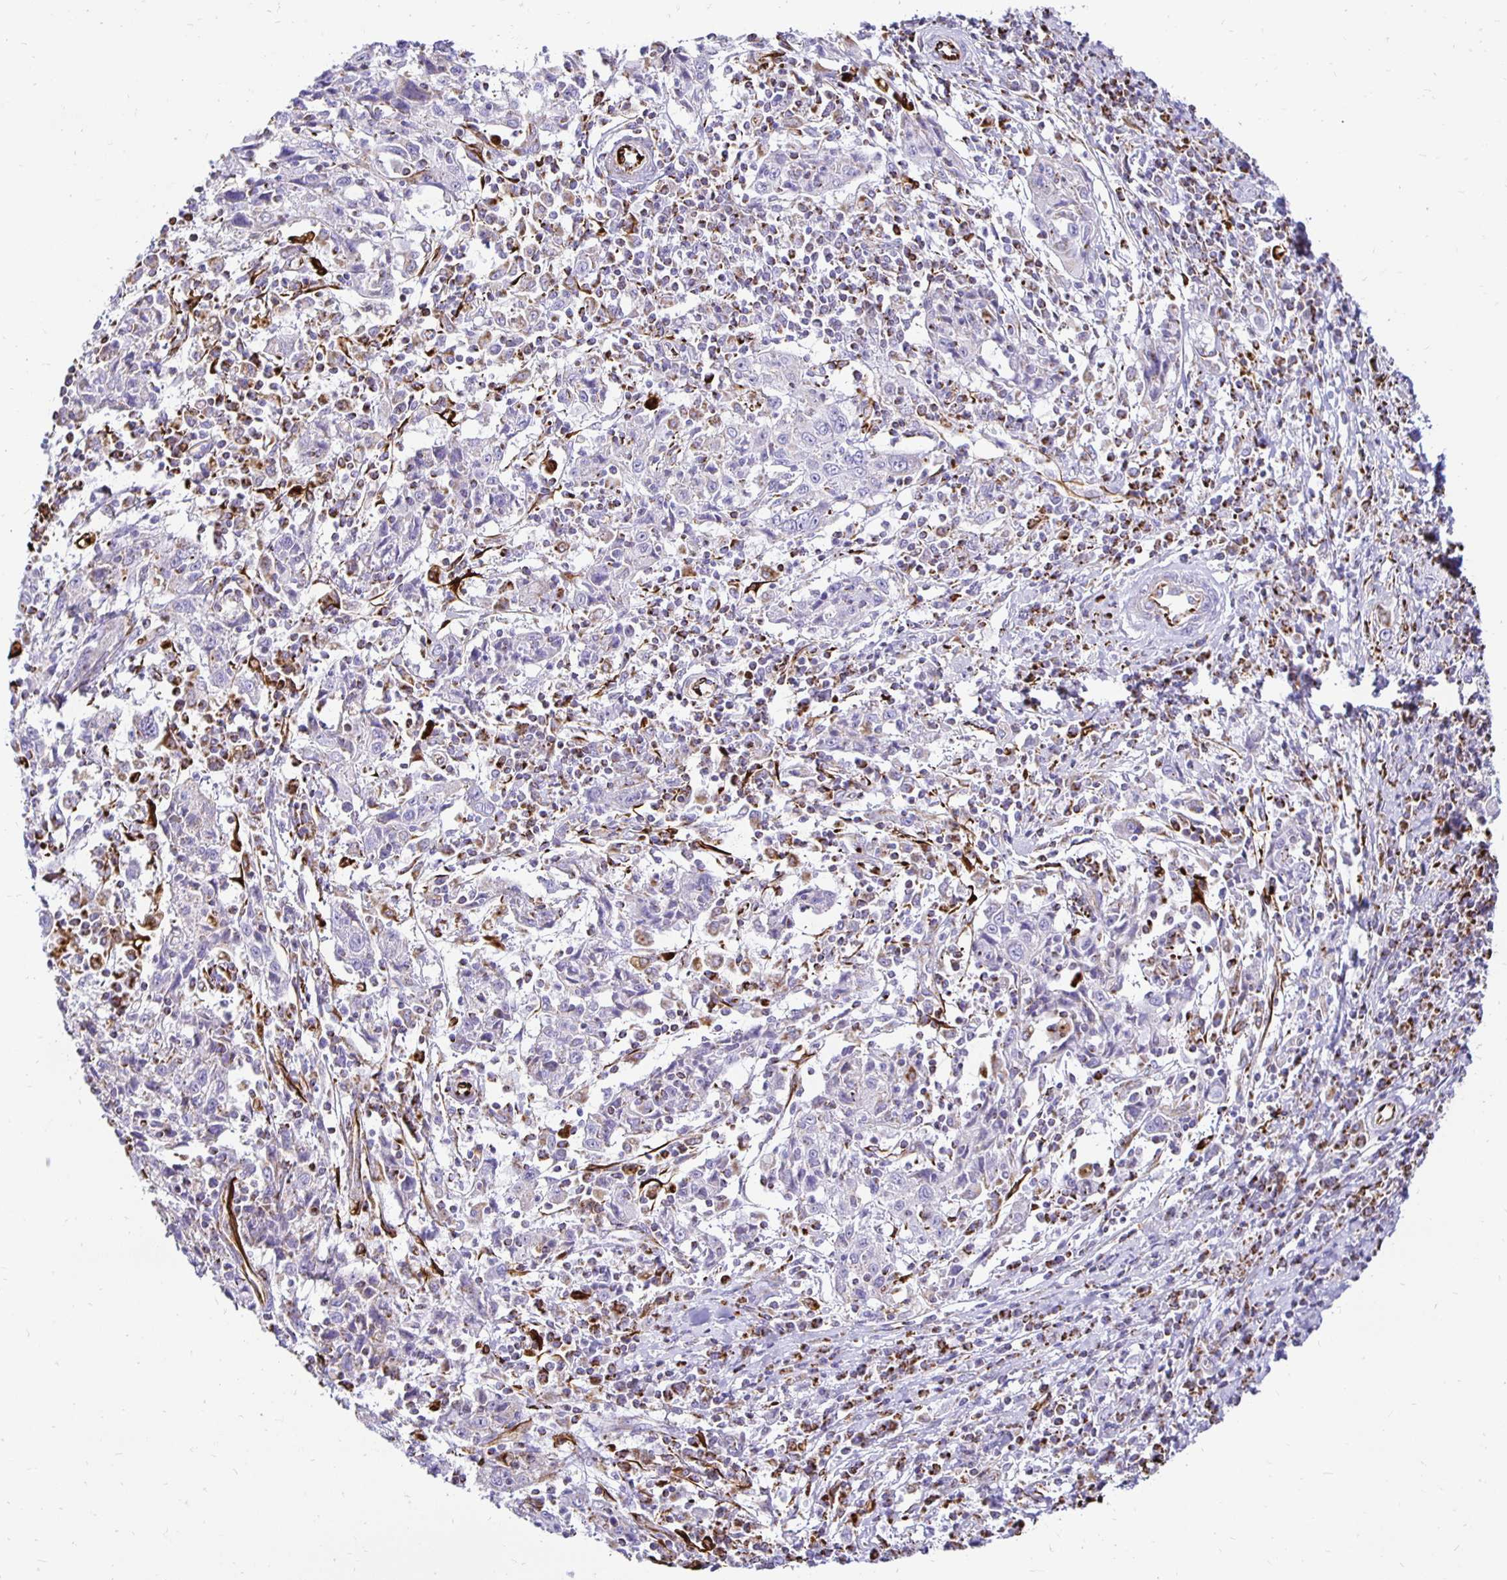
{"staining": {"intensity": "negative", "quantity": "none", "location": "none"}, "tissue": "cervical cancer", "cell_type": "Tumor cells", "image_type": "cancer", "snomed": [{"axis": "morphology", "description": "Squamous cell carcinoma, NOS"}, {"axis": "topography", "description": "Cervix"}], "caption": "Immunohistochemistry of squamous cell carcinoma (cervical) displays no staining in tumor cells.", "gene": "PLAAT2", "patient": {"sex": "female", "age": 46}}